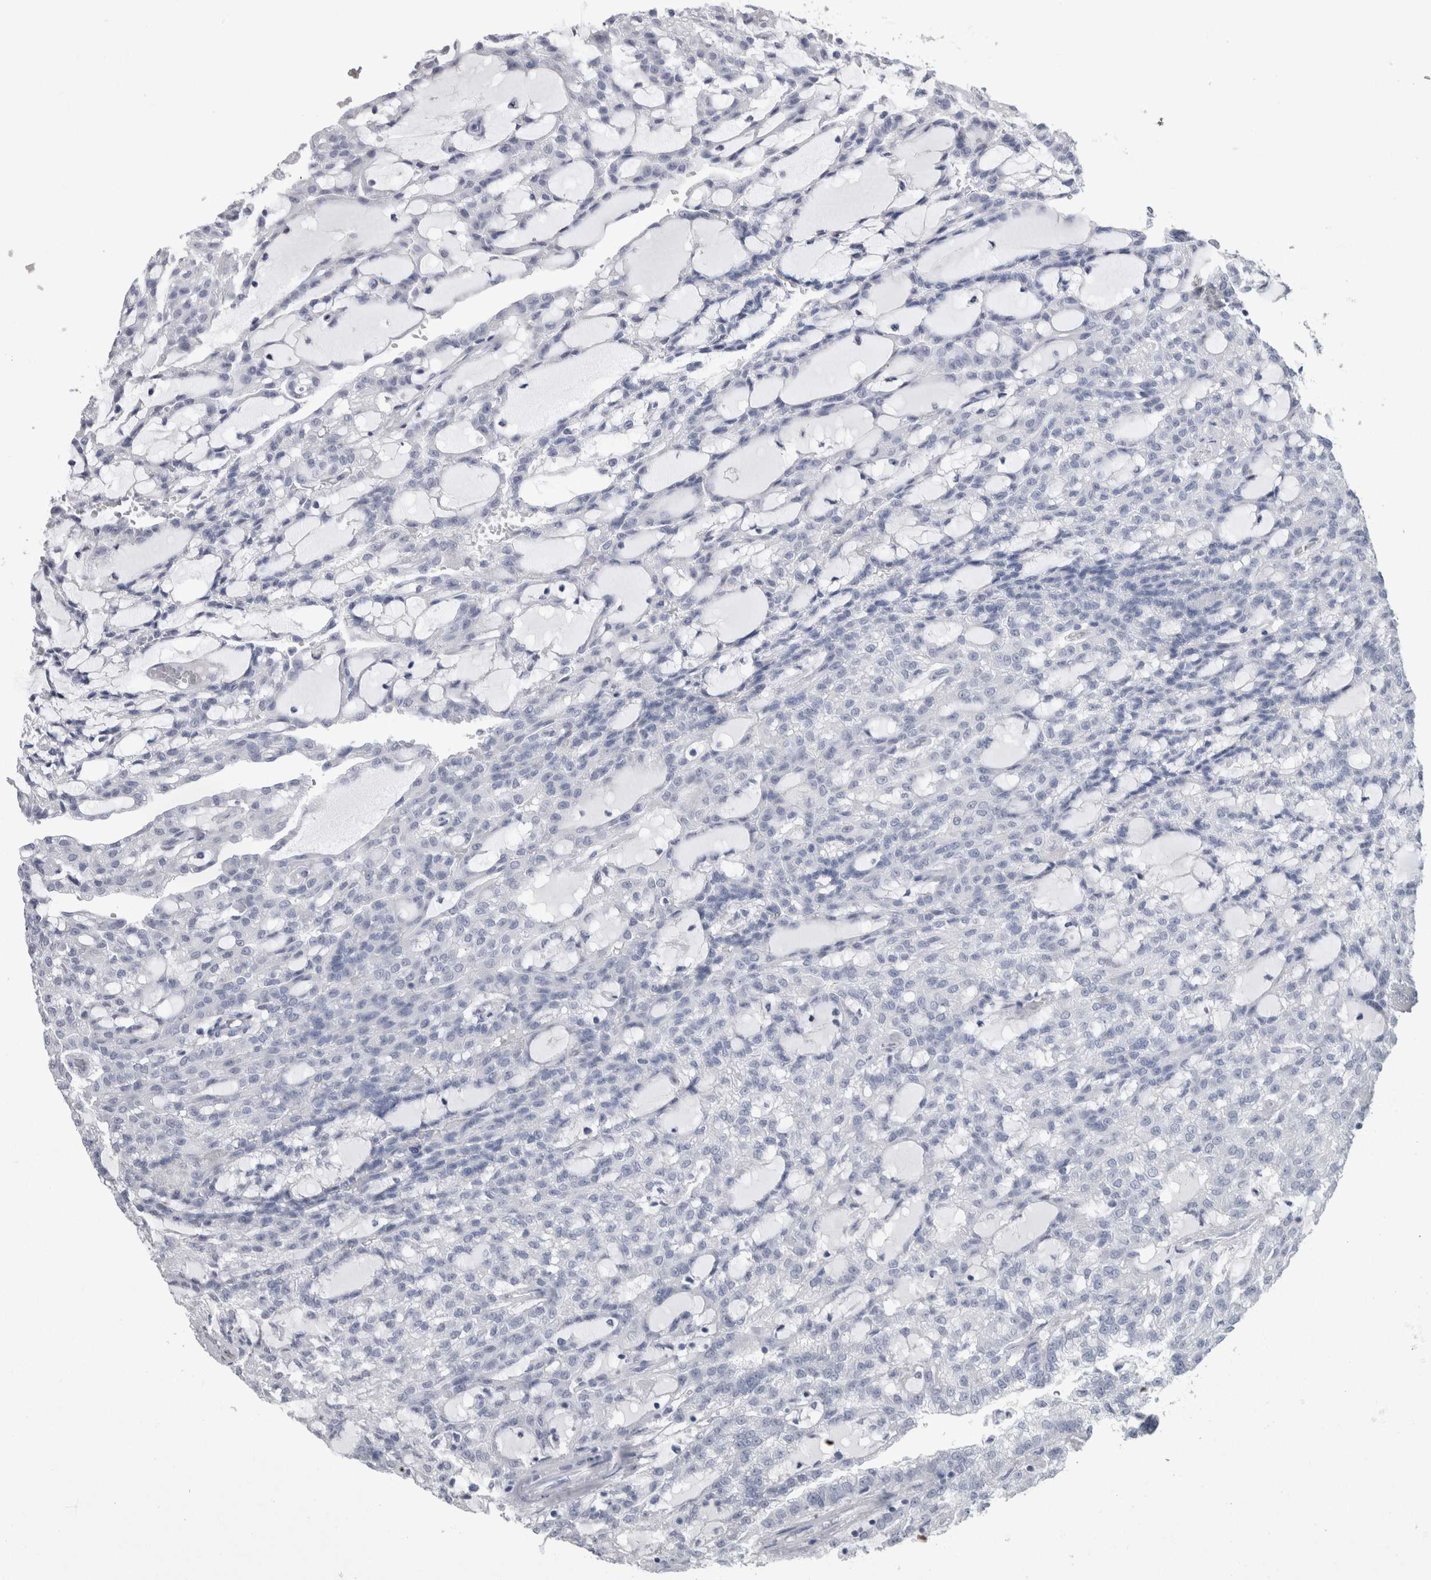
{"staining": {"intensity": "negative", "quantity": "none", "location": "none"}, "tissue": "renal cancer", "cell_type": "Tumor cells", "image_type": "cancer", "snomed": [{"axis": "morphology", "description": "Adenocarcinoma, NOS"}, {"axis": "topography", "description": "Kidney"}], "caption": "Tumor cells show no significant staining in renal cancer (adenocarcinoma).", "gene": "PTH", "patient": {"sex": "male", "age": 63}}